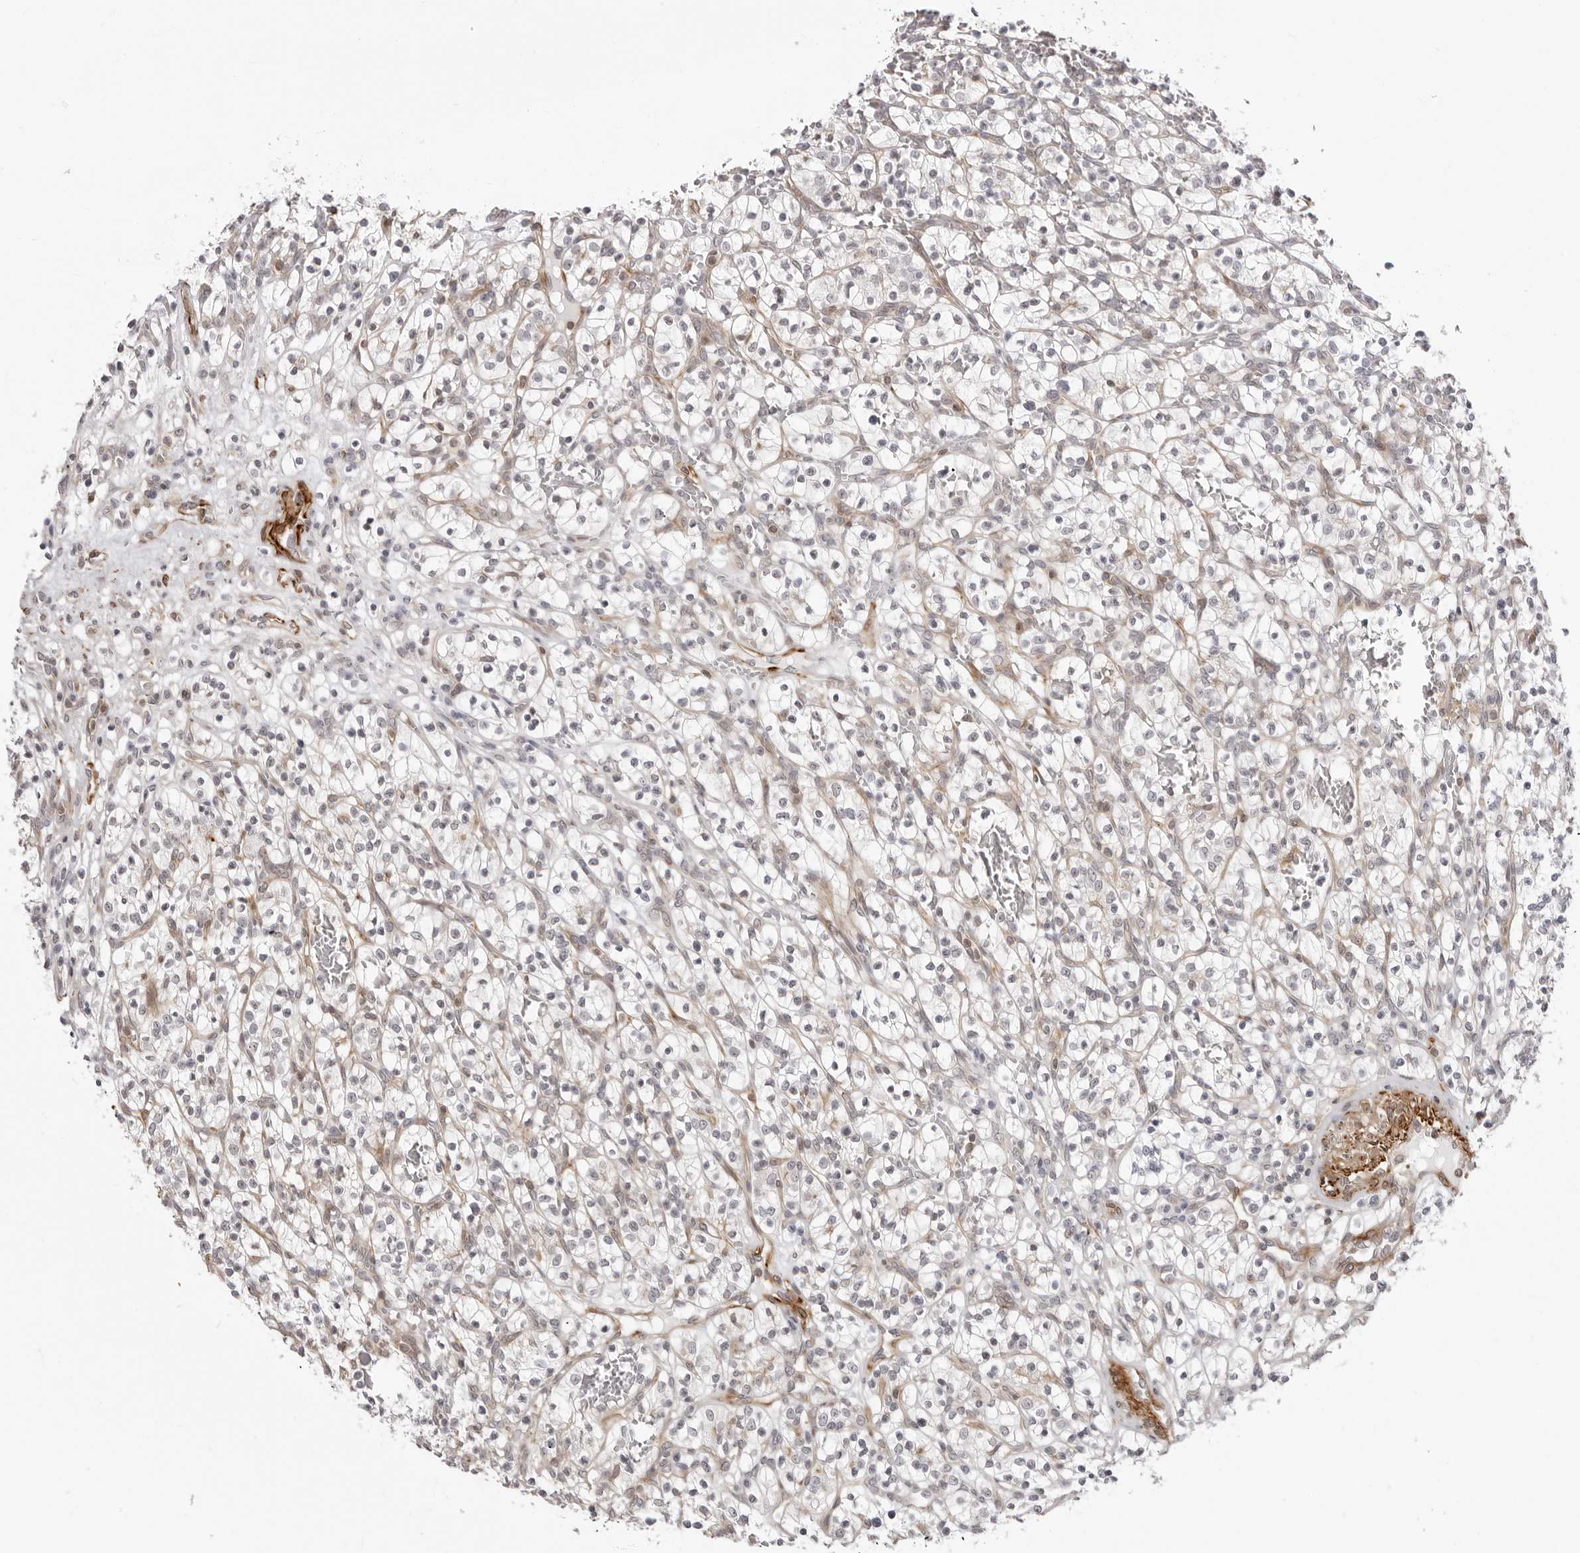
{"staining": {"intensity": "negative", "quantity": "none", "location": "none"}, "tissue": "renal cancer", "cell_type": "Tumor cells", "image_type": "cancer", "snomed": [{"axis": "morphology", "description": "Adenocarcinoma, NOS"}, {"axis": "topography", "description": "Kidney"}], "caption": "Tumor cells show no significant protein staining in renal adenocarcinoma.", "gene": "UNK", "patient": {"sex": "female", "age": 57}}